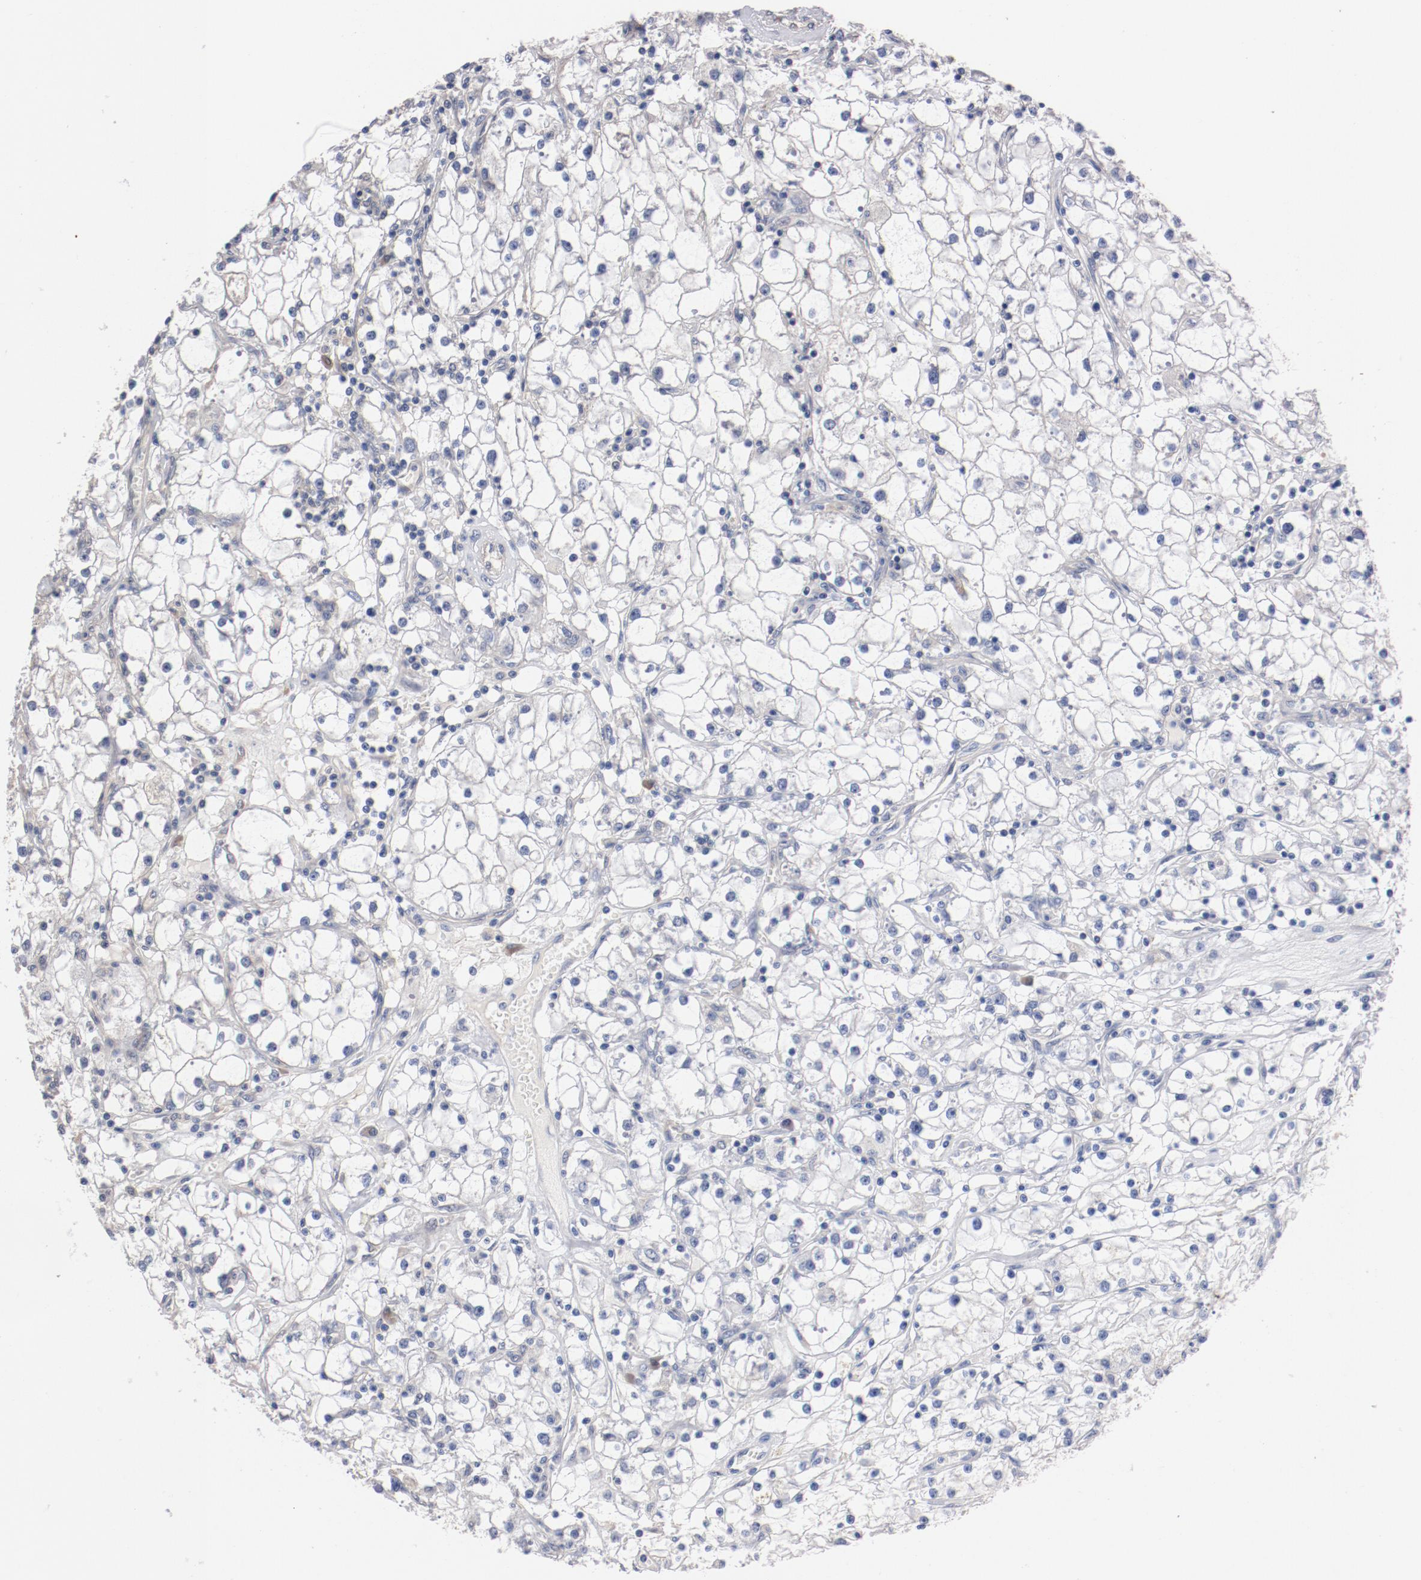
{"staining": {"intensity": "negative", "quantity": "none", "location": "none"}, "tissue": "renal cancer", "cell_type": "Tumor cells", "image_type": "cancer", "snomed": [{"axis": "morphology", "description": "Adenocarcinoma, NOS"}, {"axis": "topography", "description": "Kidney"}], "caption": "Tumor cells are negative for protein expression in human renal cancer.", "gene": "PITPNM2", "patient": {"sex": "male", "age": 56}}